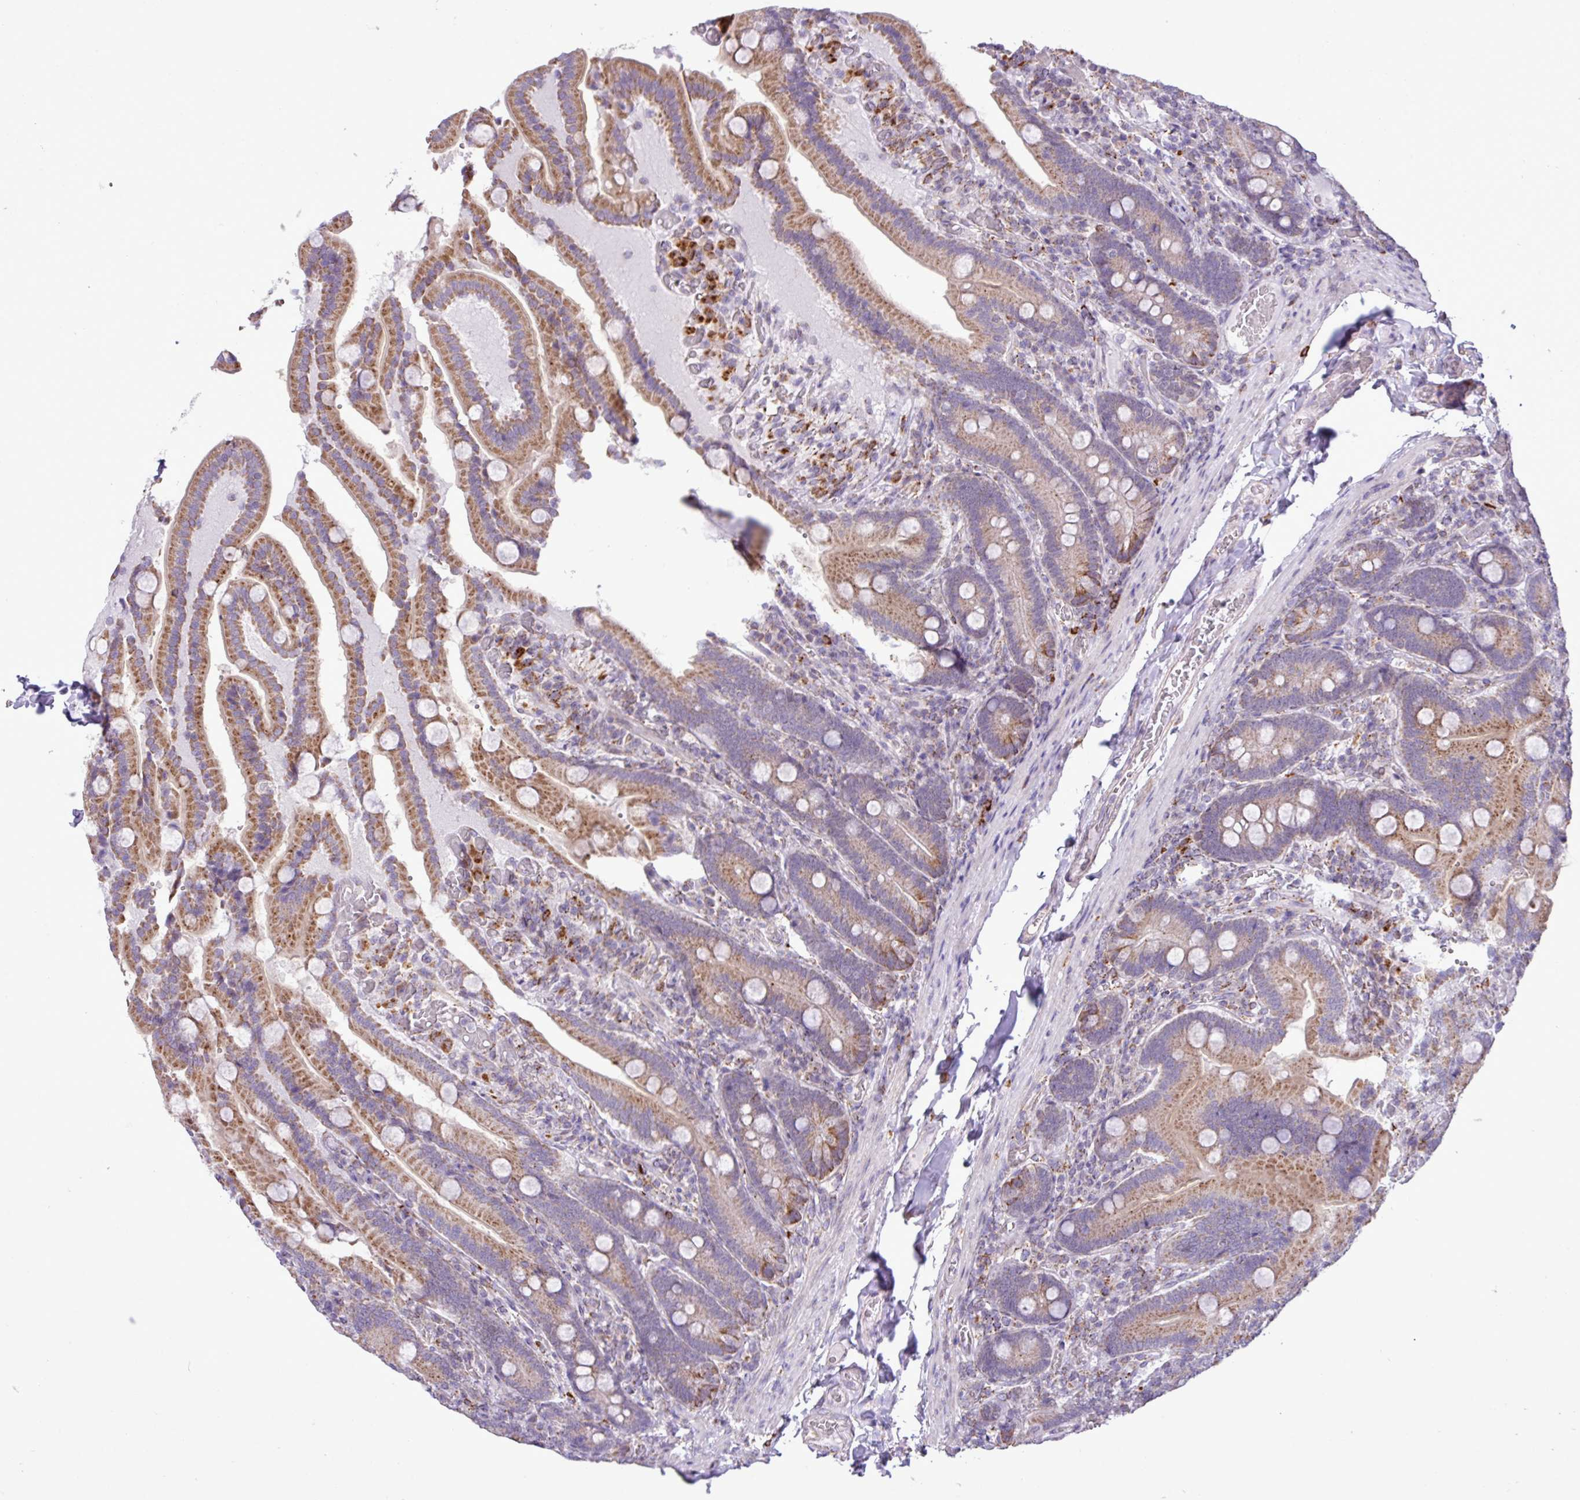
{"staining": {"intensity": "moderate", "quantity": ">75%", "location": "cytoplasmic/membranous"}, "tissue": "duodenum", "cell_type": "Glandular cells", "image_type": "normal", "snomed": [{"axis": "morphology", "description": "Normal tissue, NOS"}, {"axis": "topography", "description": "Duodenum"}], "caption": "High-power microscopy captured an immunohistochemistry photomicrograph of benign duodenum, revealing moderate cytoplasmic/membranous staining in about >75% of glandular cells. Immunohistochemistry (ihc) stains the protein in brown and the nuclei are stained blue.", "gene": "SGPP1", "patient": {"sex": "female", "age": 62}}